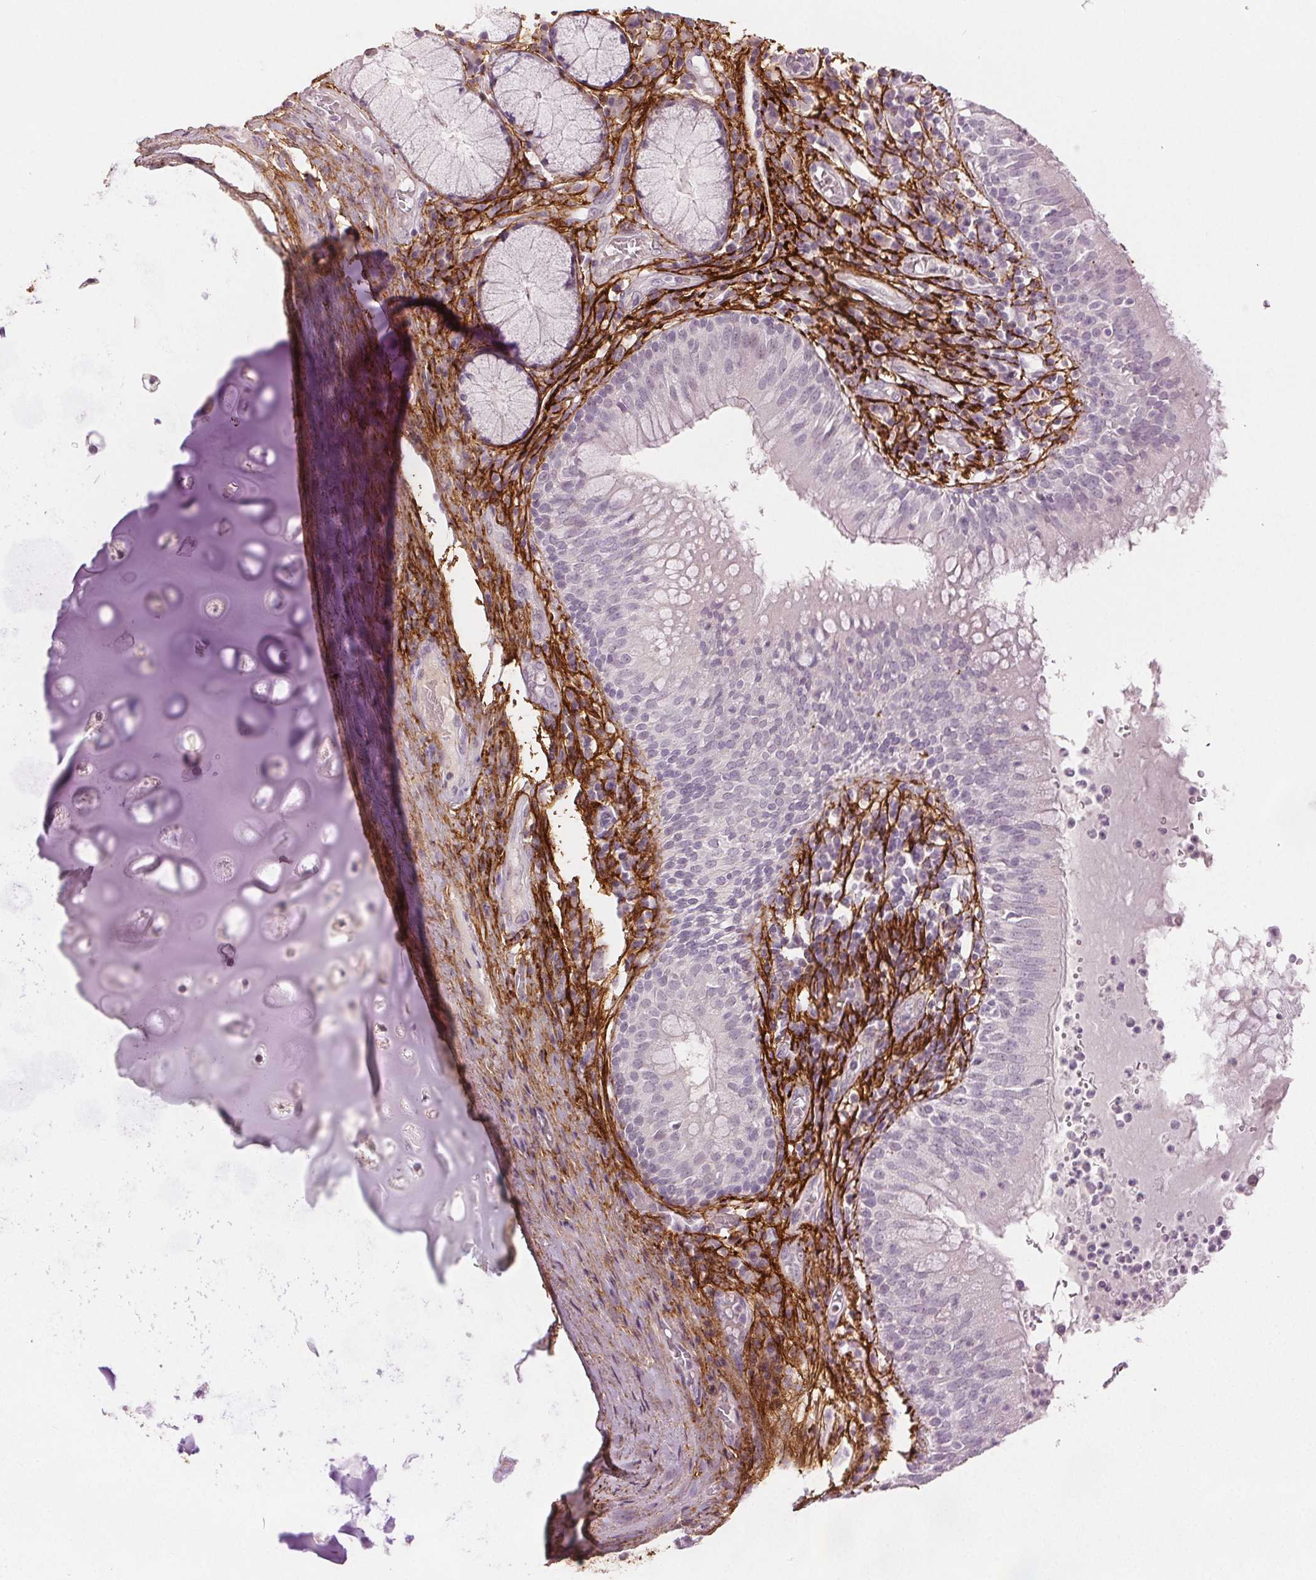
{"staining": {"intensity": "negative", "quantity": "none", "location": "none"}, "tissue": "bronchus", "cell_type": "Respiratory epithelial cells", "image_type": "normal", "snomed": [{"axis": "morphology", "description": "Normal tissue, NOS"}, {"axis": "topography", "description": "Cartilage tissue"}, {"axis": "topography", "description": "Bronchus"}], "caption": "Immunohistochemistry of normal human bronchus demonstrates no staining in respiratory epithelial cells.", "gene": "FBN1", "patient": {"sex": "male", "age": 56}}